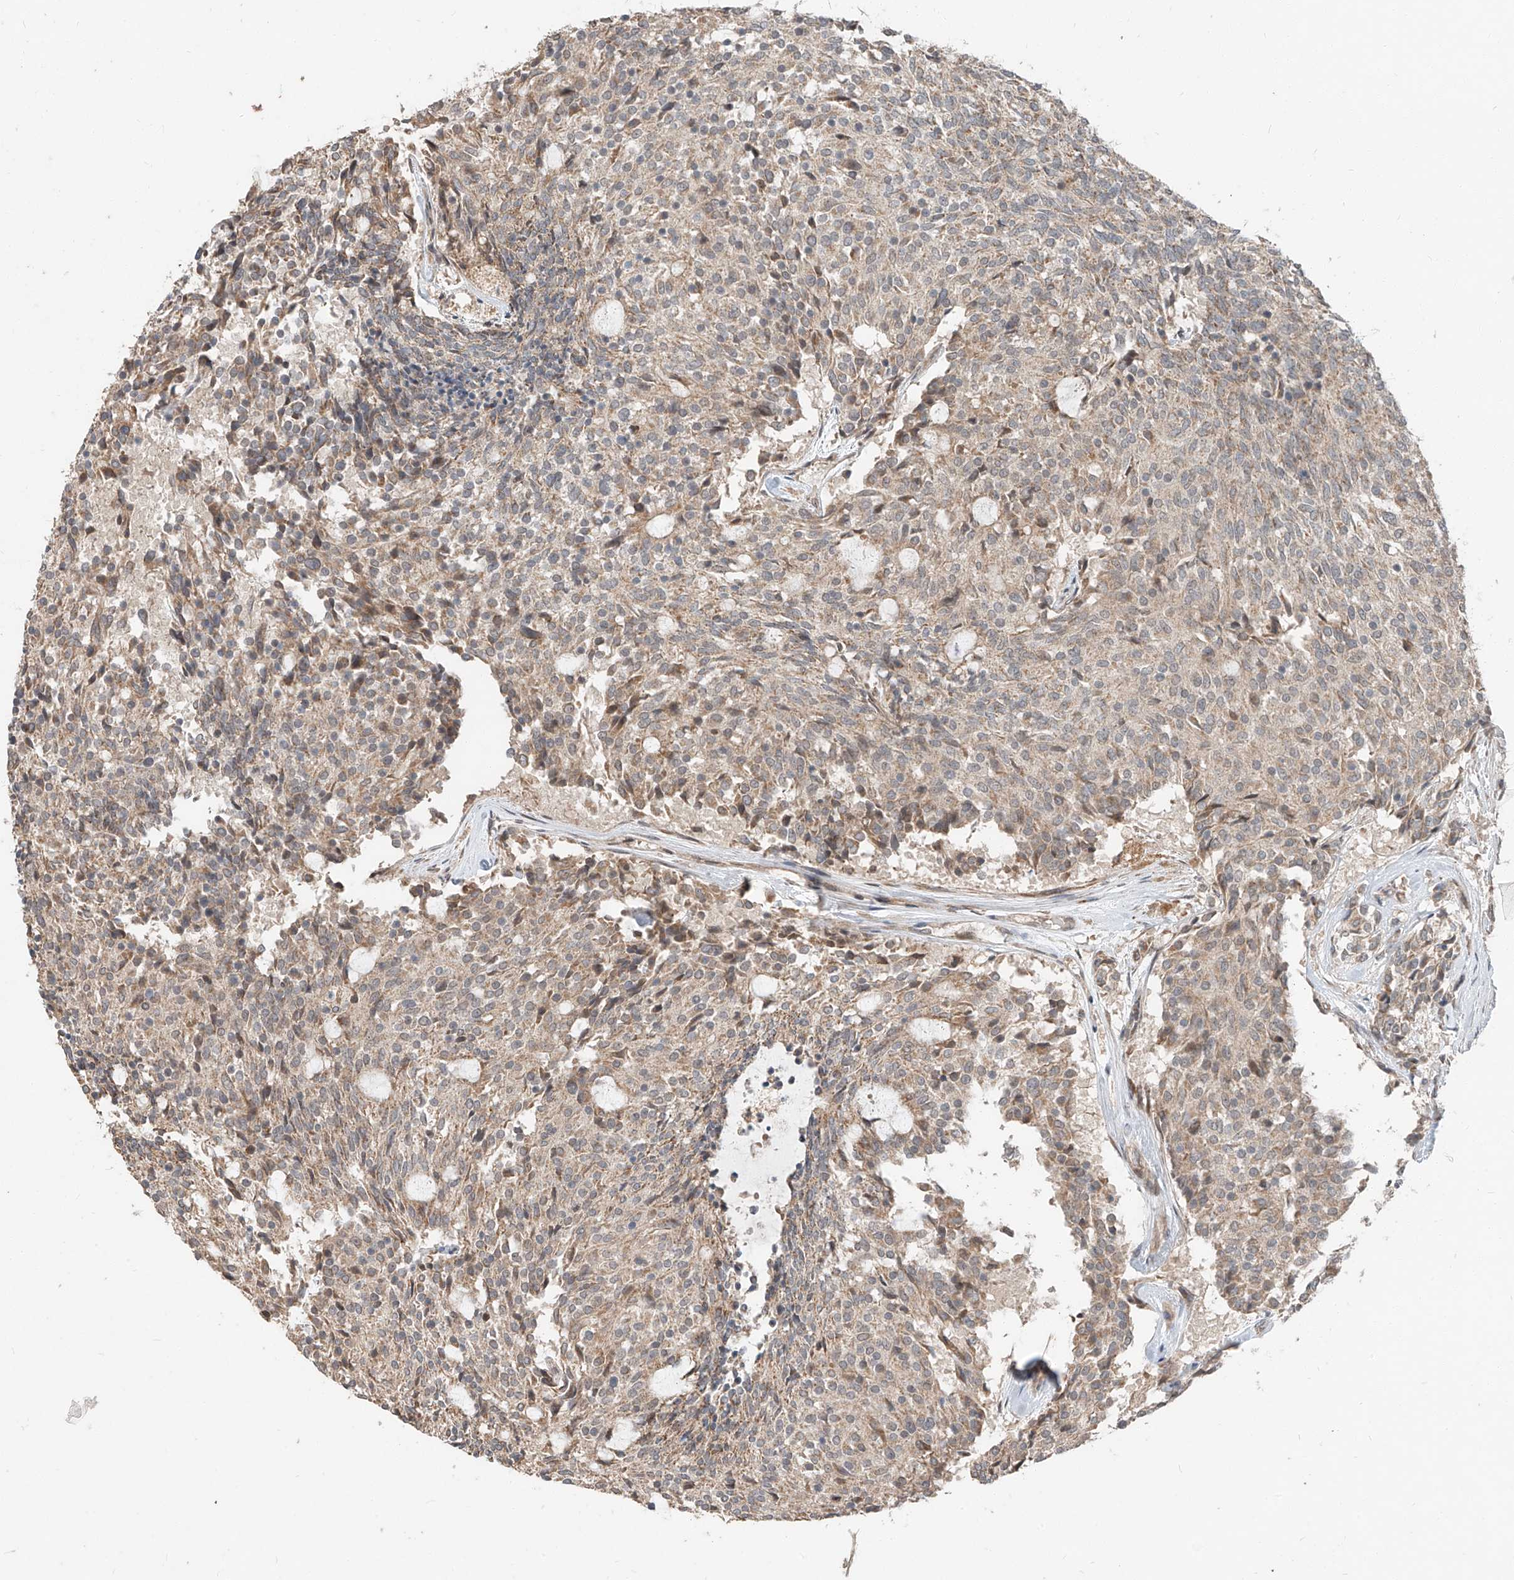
{"staining": {"intensity": "weak", "quantity": "25%-75%", "location": "cytoplasmic/membranous"}, "tissue": "carcinoid", "cell_type": "Tumor cells", "image_type": "cancer", "snomed": [{"axis": "morphology", "description": "Carcinoid, malignant, NOS"}, {"axis": "topography", "description": "Pancreas"}], "caption": "Protein staining of carcinoid (malignant) tissue reveals weak cytoplasmic/membranous staining in about 25%-75% of tumor cells.", "gene": "STX19", "patient": {"sex": "female", "age": 54}}